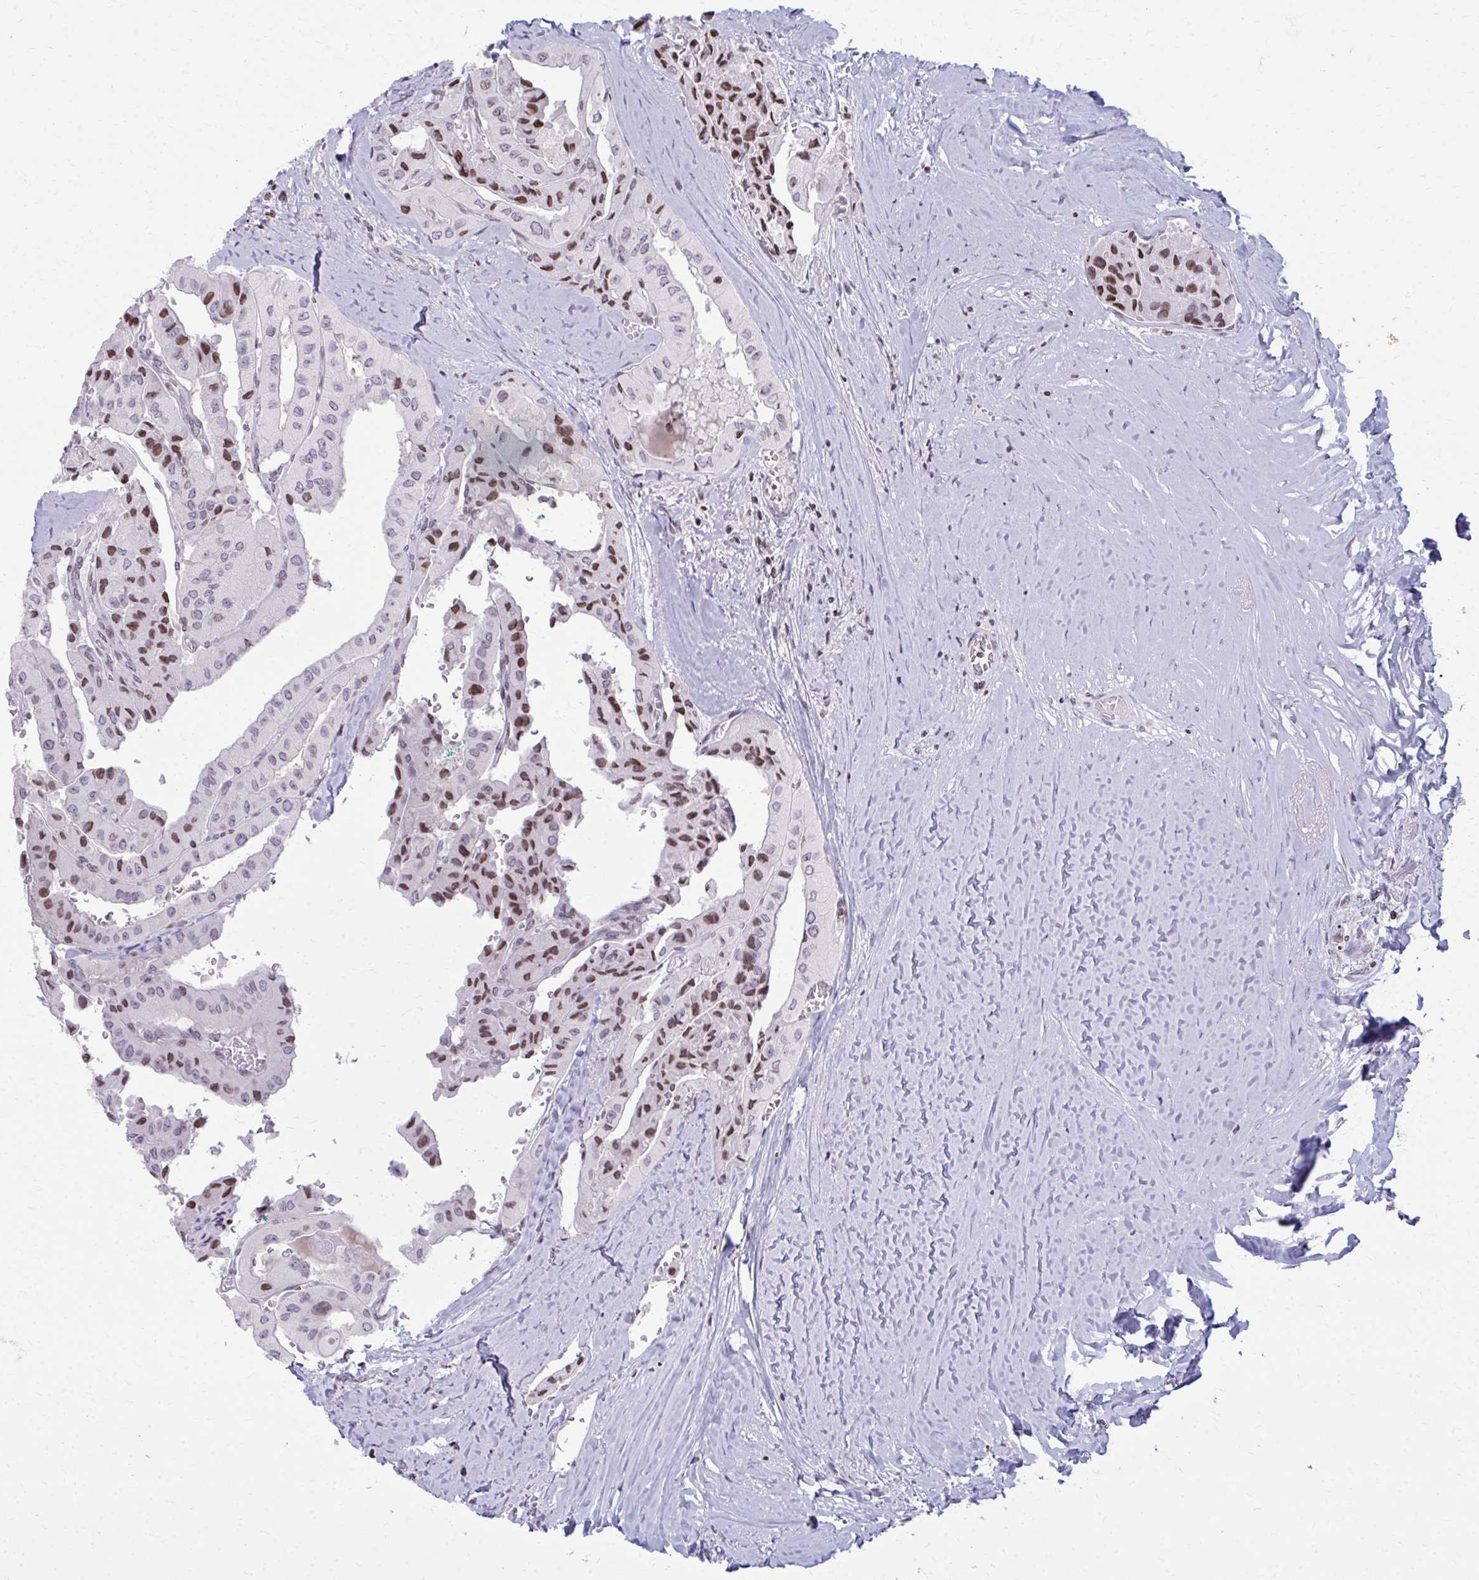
{"staining": {"intensity": "moderate", "quantity": "25%-75%", "location": "nuclear"}, "tissue": "thyroid cancer", "cell_type": "Tumor cells", "image_type": "cancer", "snomed": [{"axis": "morphology", "description": "Normal tissue, NOS"}, {"axis": "morphology", "description": "Papillary adenocarcinoma, NOS"}, {"axis": "topography", "description": "Thyroid gland"}], "caption": "Immunohistochemical staining of human thyroid papillary adenocarcinoma displays medium levels of moderate nuclear staining in approximately 25%-75% of tumor cells.", "gene": "AP5M1", "patient": {"sex": "female", "age": 59}}